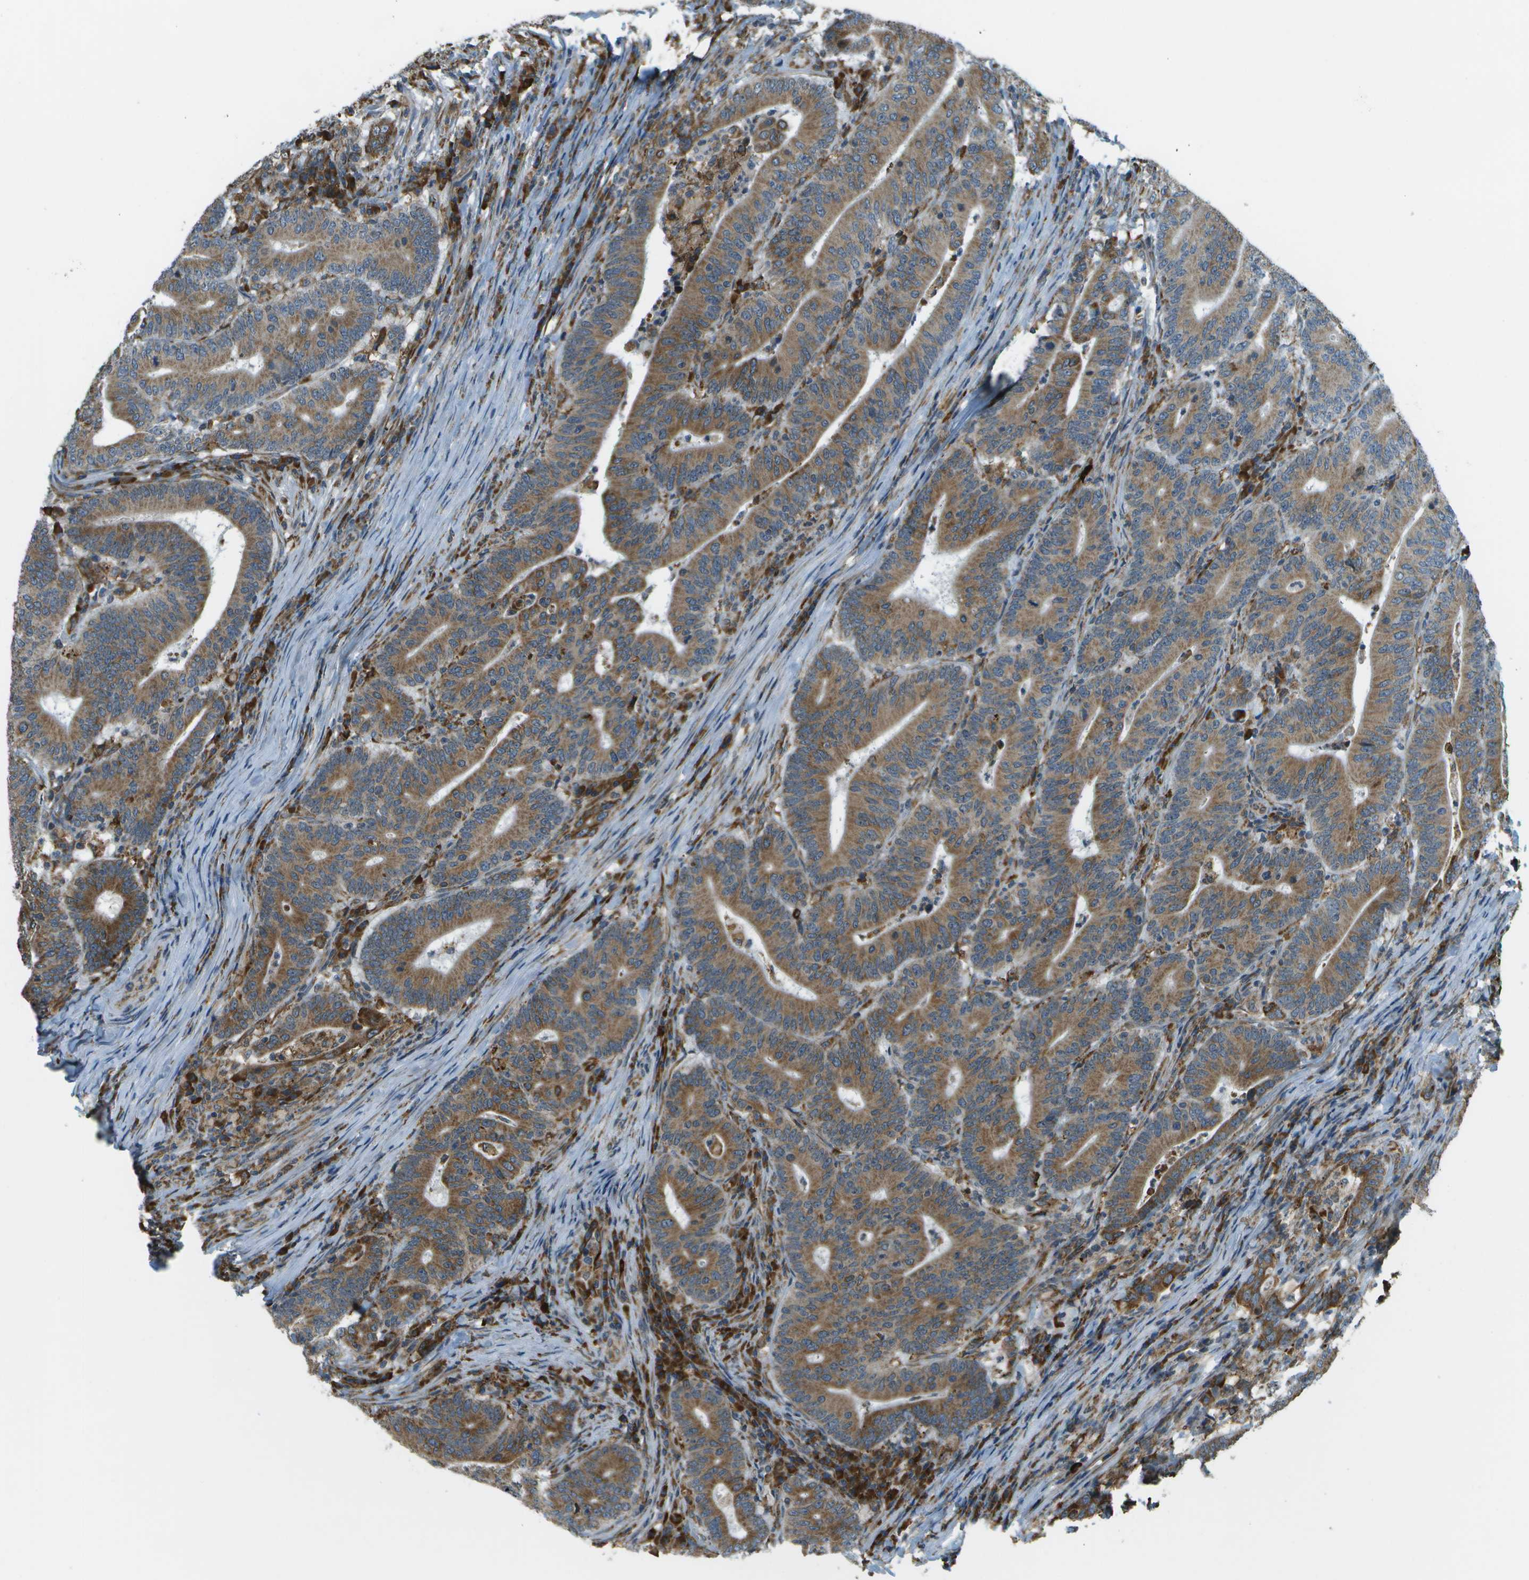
{"staining": {"intensity": "strong", "quantity": ">75%", "location": "cytoplasmic/membranous"}, "tissue": "colorectal cancer", "cell_type": "Tumor cells", "image_type": "cancer", "snomed": [{"axis": "morphology", "description": "Adenocarcinoma, NOS"}, {"axis": "topography", "description": "Colon"}], "caption": "Tumor cells display high levels of strong cytoplasmic/membranous expression in approximately >75% of cells in human colorectal cancer (adenocarcinoma).", "gene": "USP30", "patient": {"sex": "female", "age": 66}}